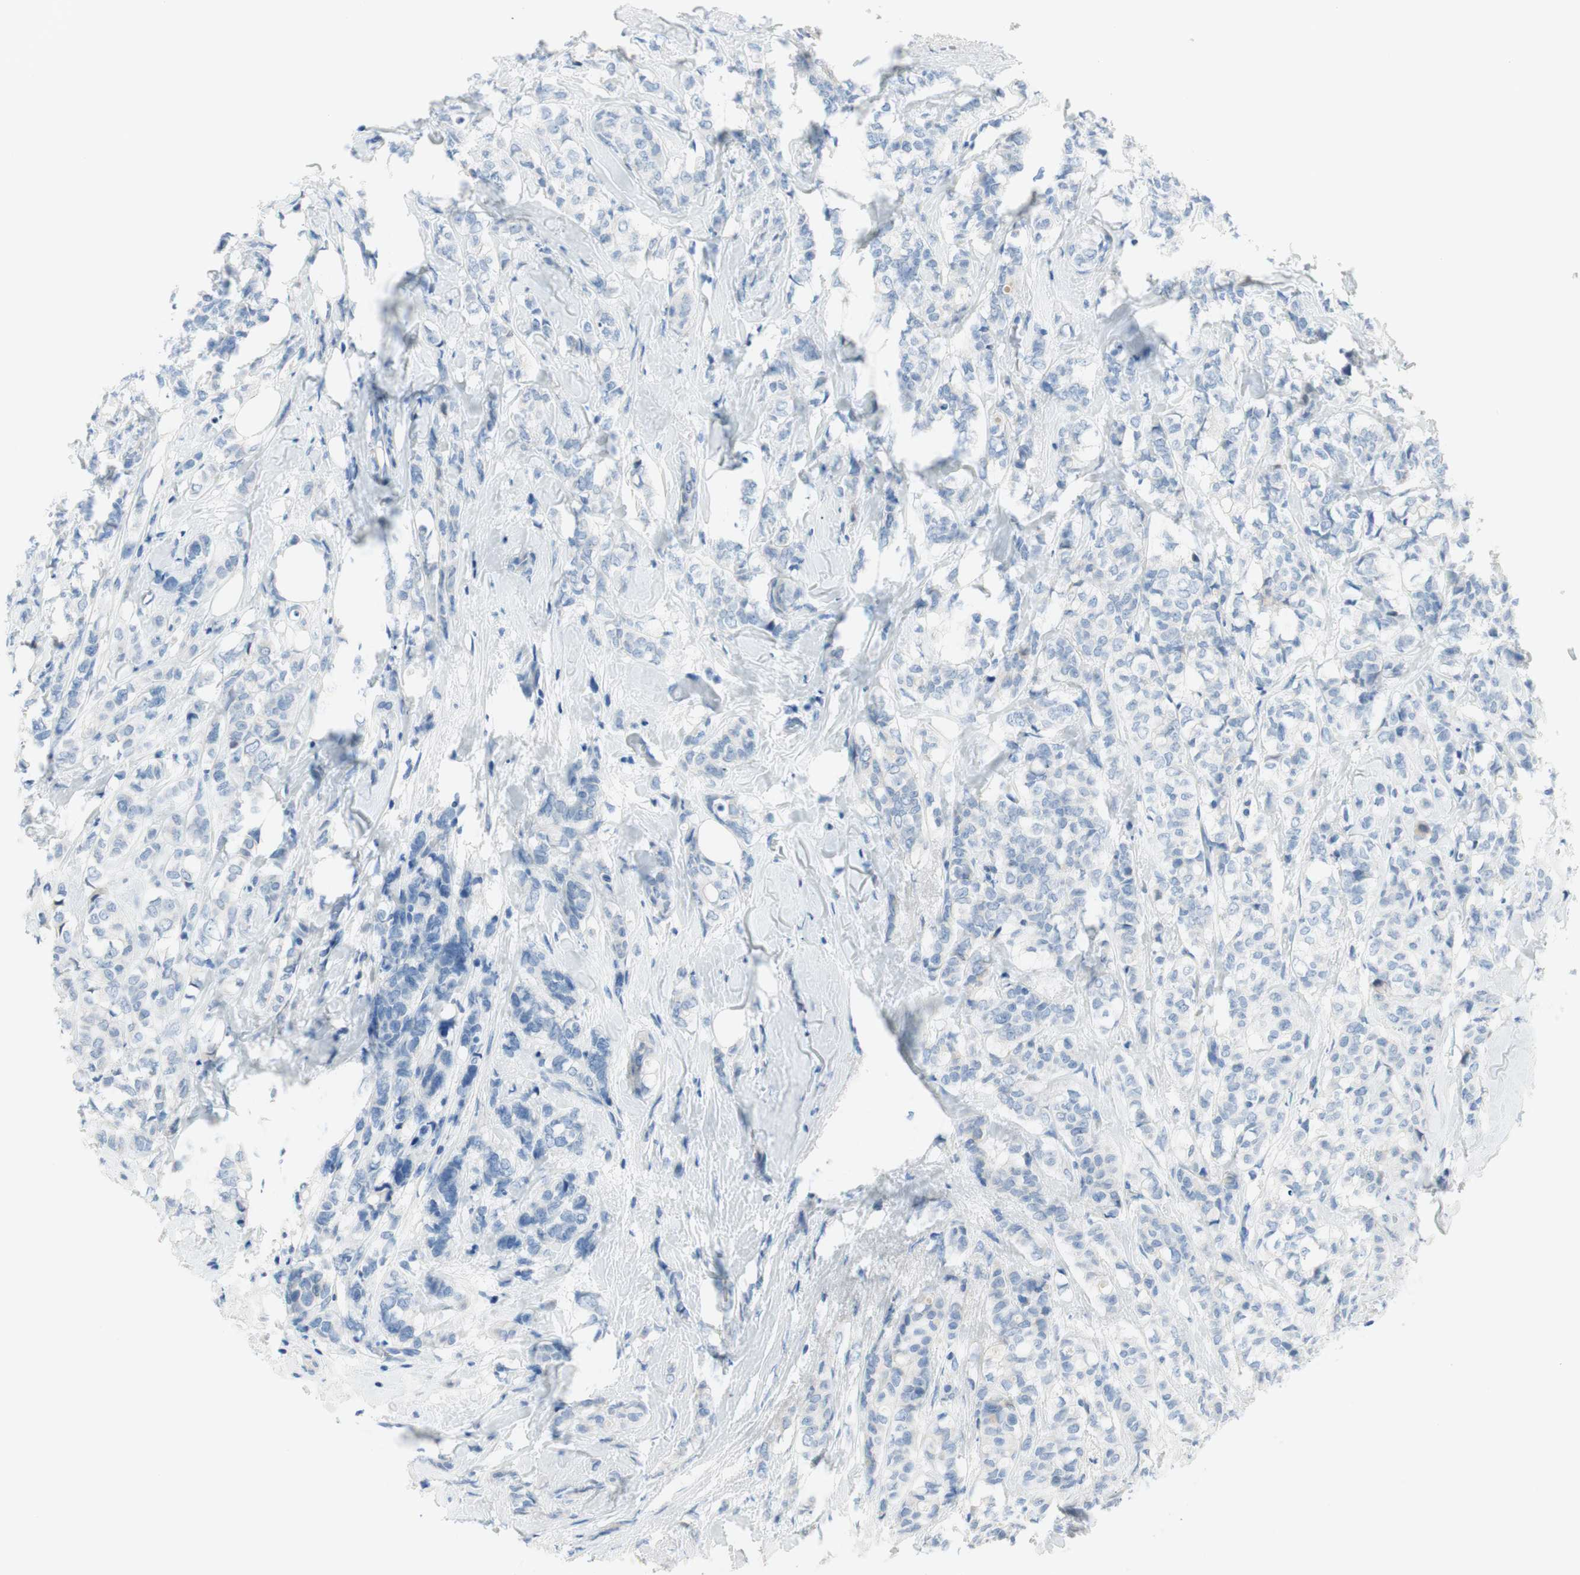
{"staining": {"intensity": "negative", "quantity": "none", "location": "none"}, "tissue": "breast cancer", "cell_type": "Tumor cells", "image_type": "cancer", "snomed": [{"axis": "morphology", "description": "Lobular carcinoma"}, {"axis": "topography", "description": "Breast"}], "caption": "This is an immunohistochemistry (IHC) micrograph of breast lobular carcinoma. There is no staining in tumor cells.", "gene": "FDFT1", "patient": {"sex": "female", "age": 60}}